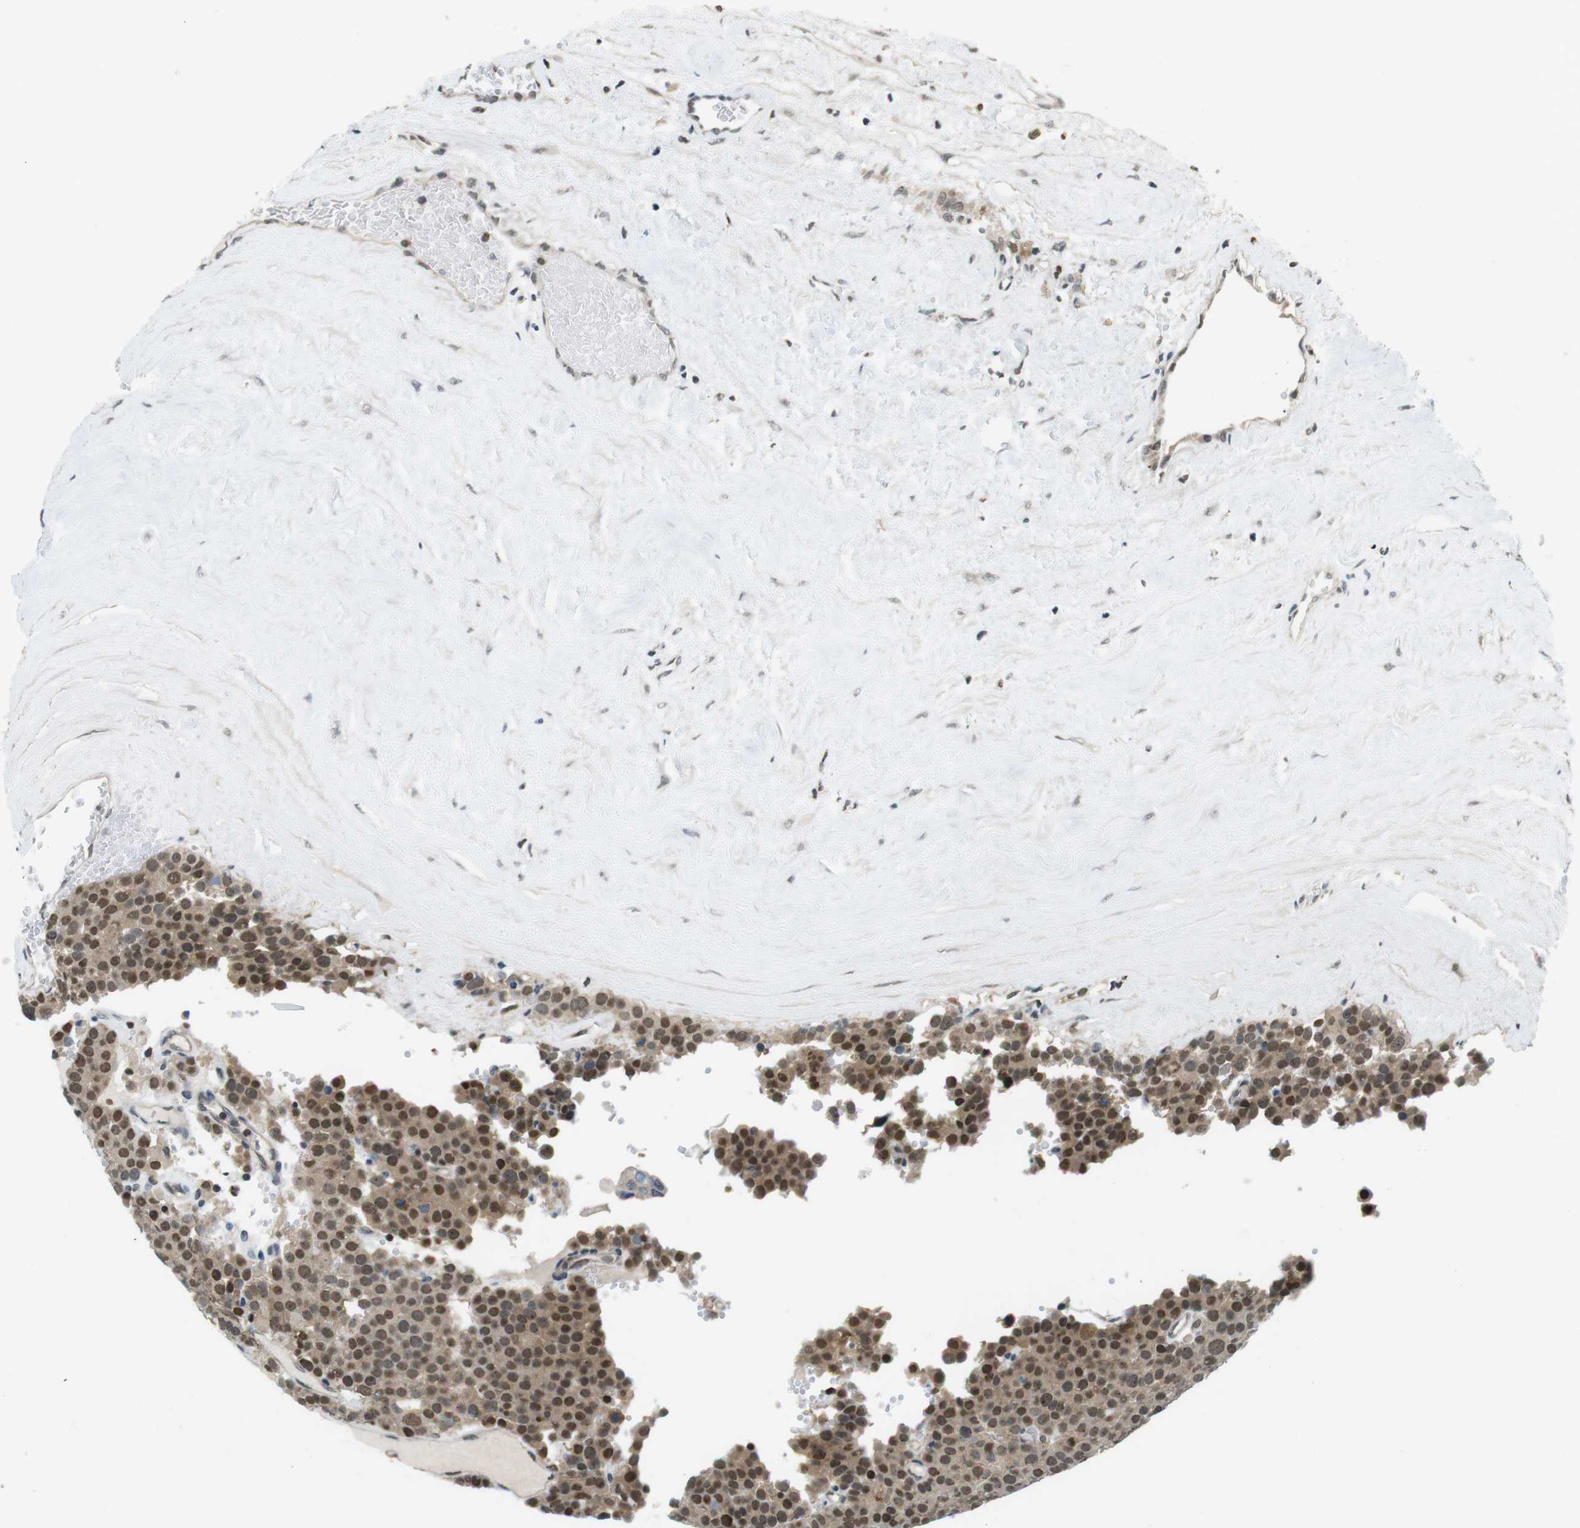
{"staining": {"intensity": "moderate", "quantity": "25%-75%", "location": "cytoplasmic/membranous,nuclear"}, "tissue": "testis cancer", "cell_type": "Tumor cells", "image_type": "cancer", "snomed": [{"axis": "morphology", "description": "Normal tissue, NOS"}, {"axis": "morphology", "description": "Seminoma, NOS"}, {"axis": "topography", "description": "Testis"}], "caption": "Seminoma (testis) stained with immunohistochemistry displays moderate cytoplasmic/membranous and nuclear positivity in about 25%-75% of tumor cells.", "gene": "NEK4", "patient": {"sex": "male", "age": 71}}